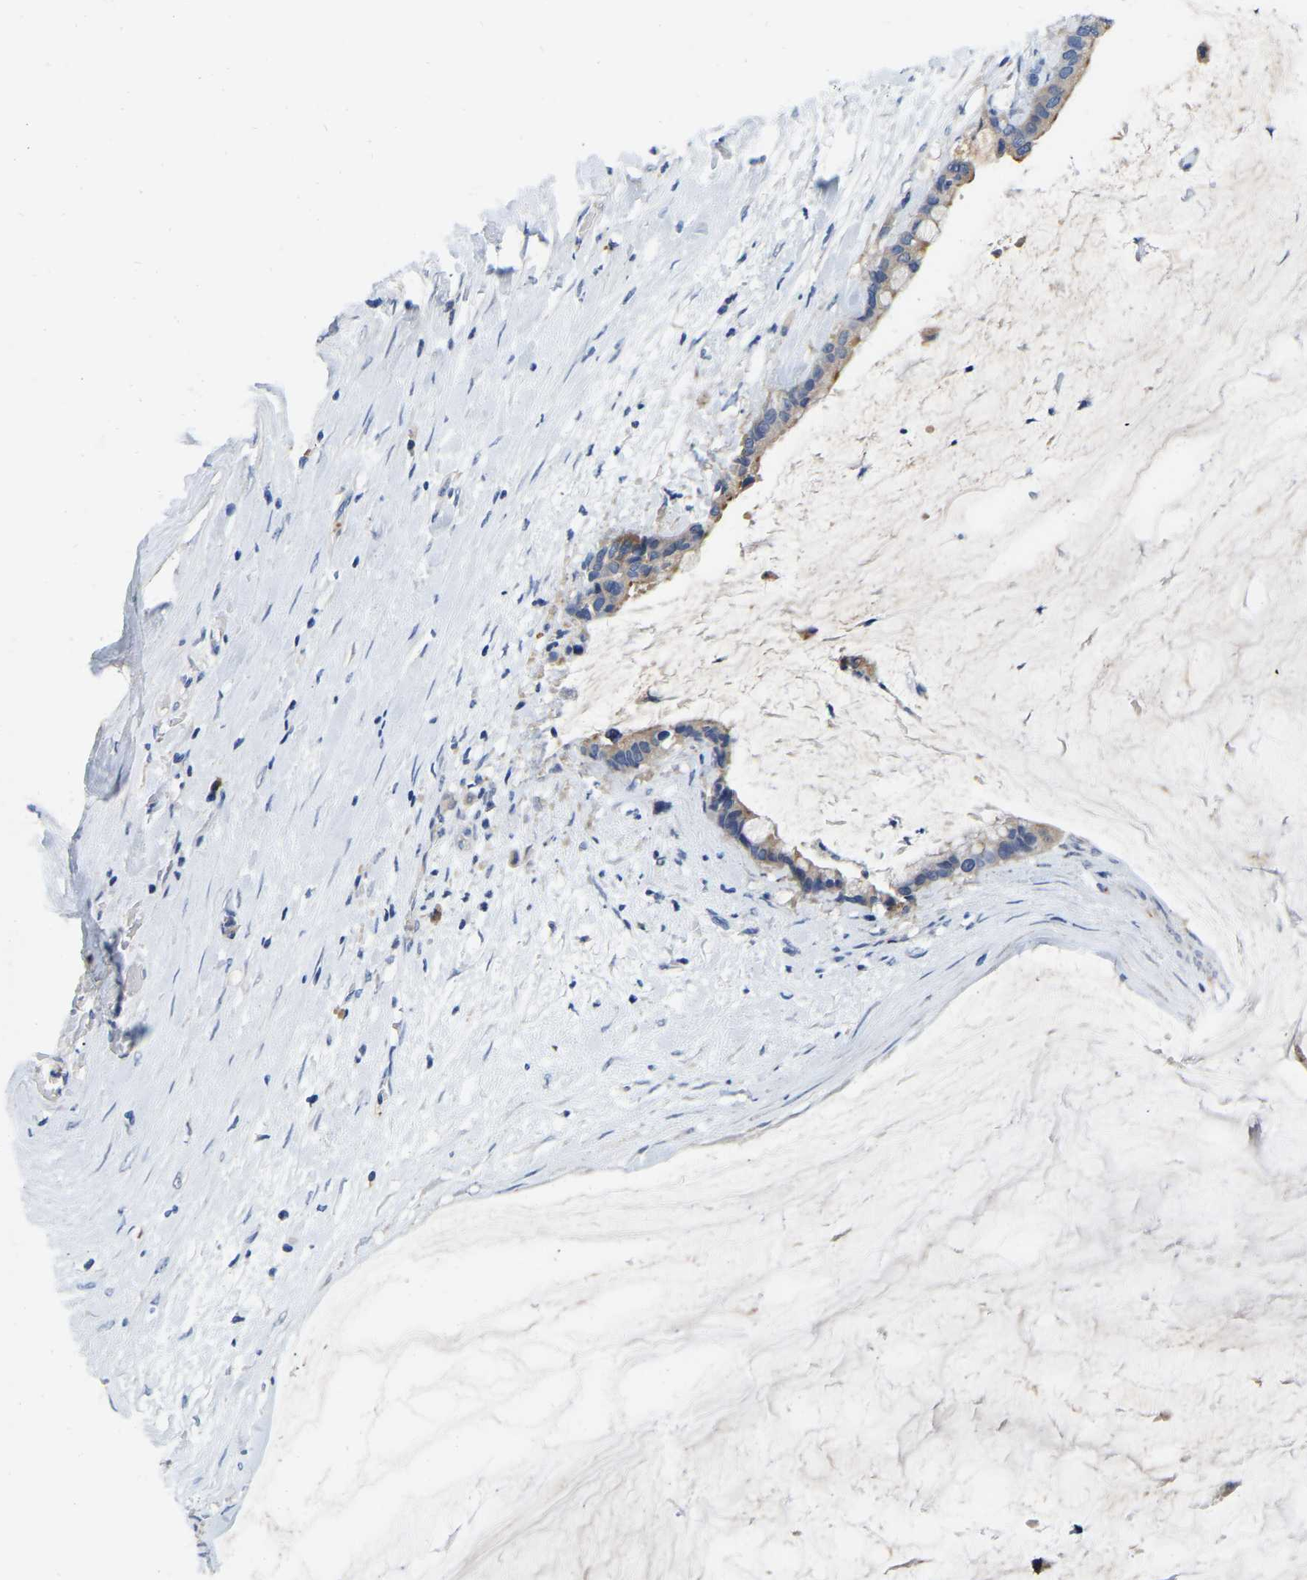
{"staining": {"intensity": "weak", "quantity": ">75%", "location": "cytoplasmic/membranous"}, "tissue": "pancreatic cancer", "cell_type": "Tumor cells", "image_type": "cancer", "snomed": [{"axis": "morphology", "description": "Adenocarcinoma, NOS"}, {"axis": "topography", "description": "Pancreas"}], "caption": "A histopathology image of human pancreatic cancer stained for a protein shows weak cytoplasmic/membranous brown staining in tumor cells. (Stains: DAB (3,3'-diaminobenzidine) in brown, nuclei in blue, Microscopy: brightfield microscopy at high magnification).", "gene": "RAB27B", "patient": {"sex": "male", "age": 41}}